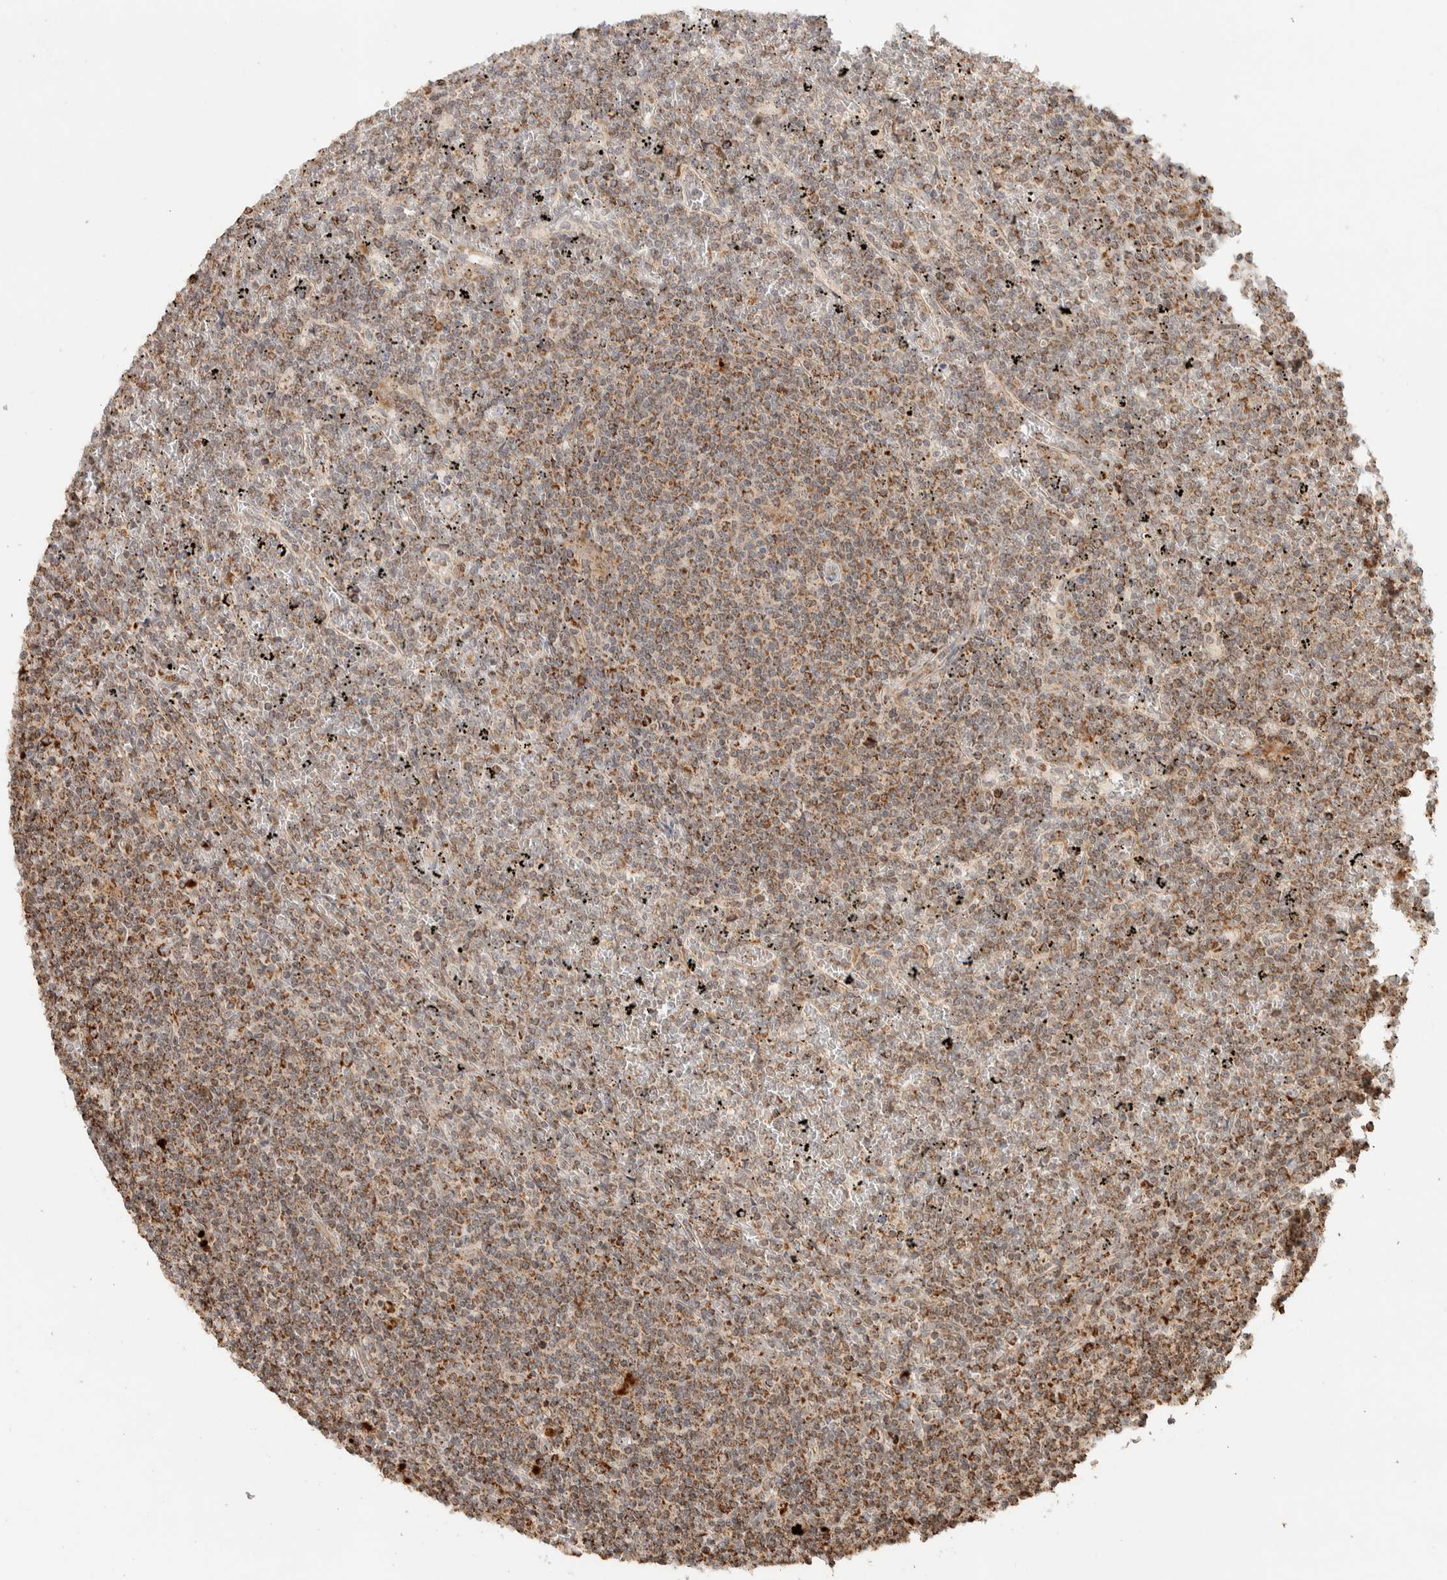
{"staining": {"intensity": "moderate", "quantity": ">75%", "location": "cytoplasmic/membranous"}, "tissue": "lymphoma", "cell_type": "Tumor cells", "image_type": "cancer", "snomed": [{"axis": "morphology", "description": "Malignant lymphoma, non-Hodgkin's type, Low grade"}, {"axis": "topography", "description": "Spleen"}], "caption": "Immunohistochemistry (IHC) micrograph of neoplastic tissue: human lymphoma stained using immunohistochemistry reveals medium levels of moderate protein expression localized specifically in the cytoplasmic/membranous of tumor cells, appearing as a cytoplasmic/membranous brown color.", "gene": "KIF9", "patient": {"sex": "female", "age": 19}}